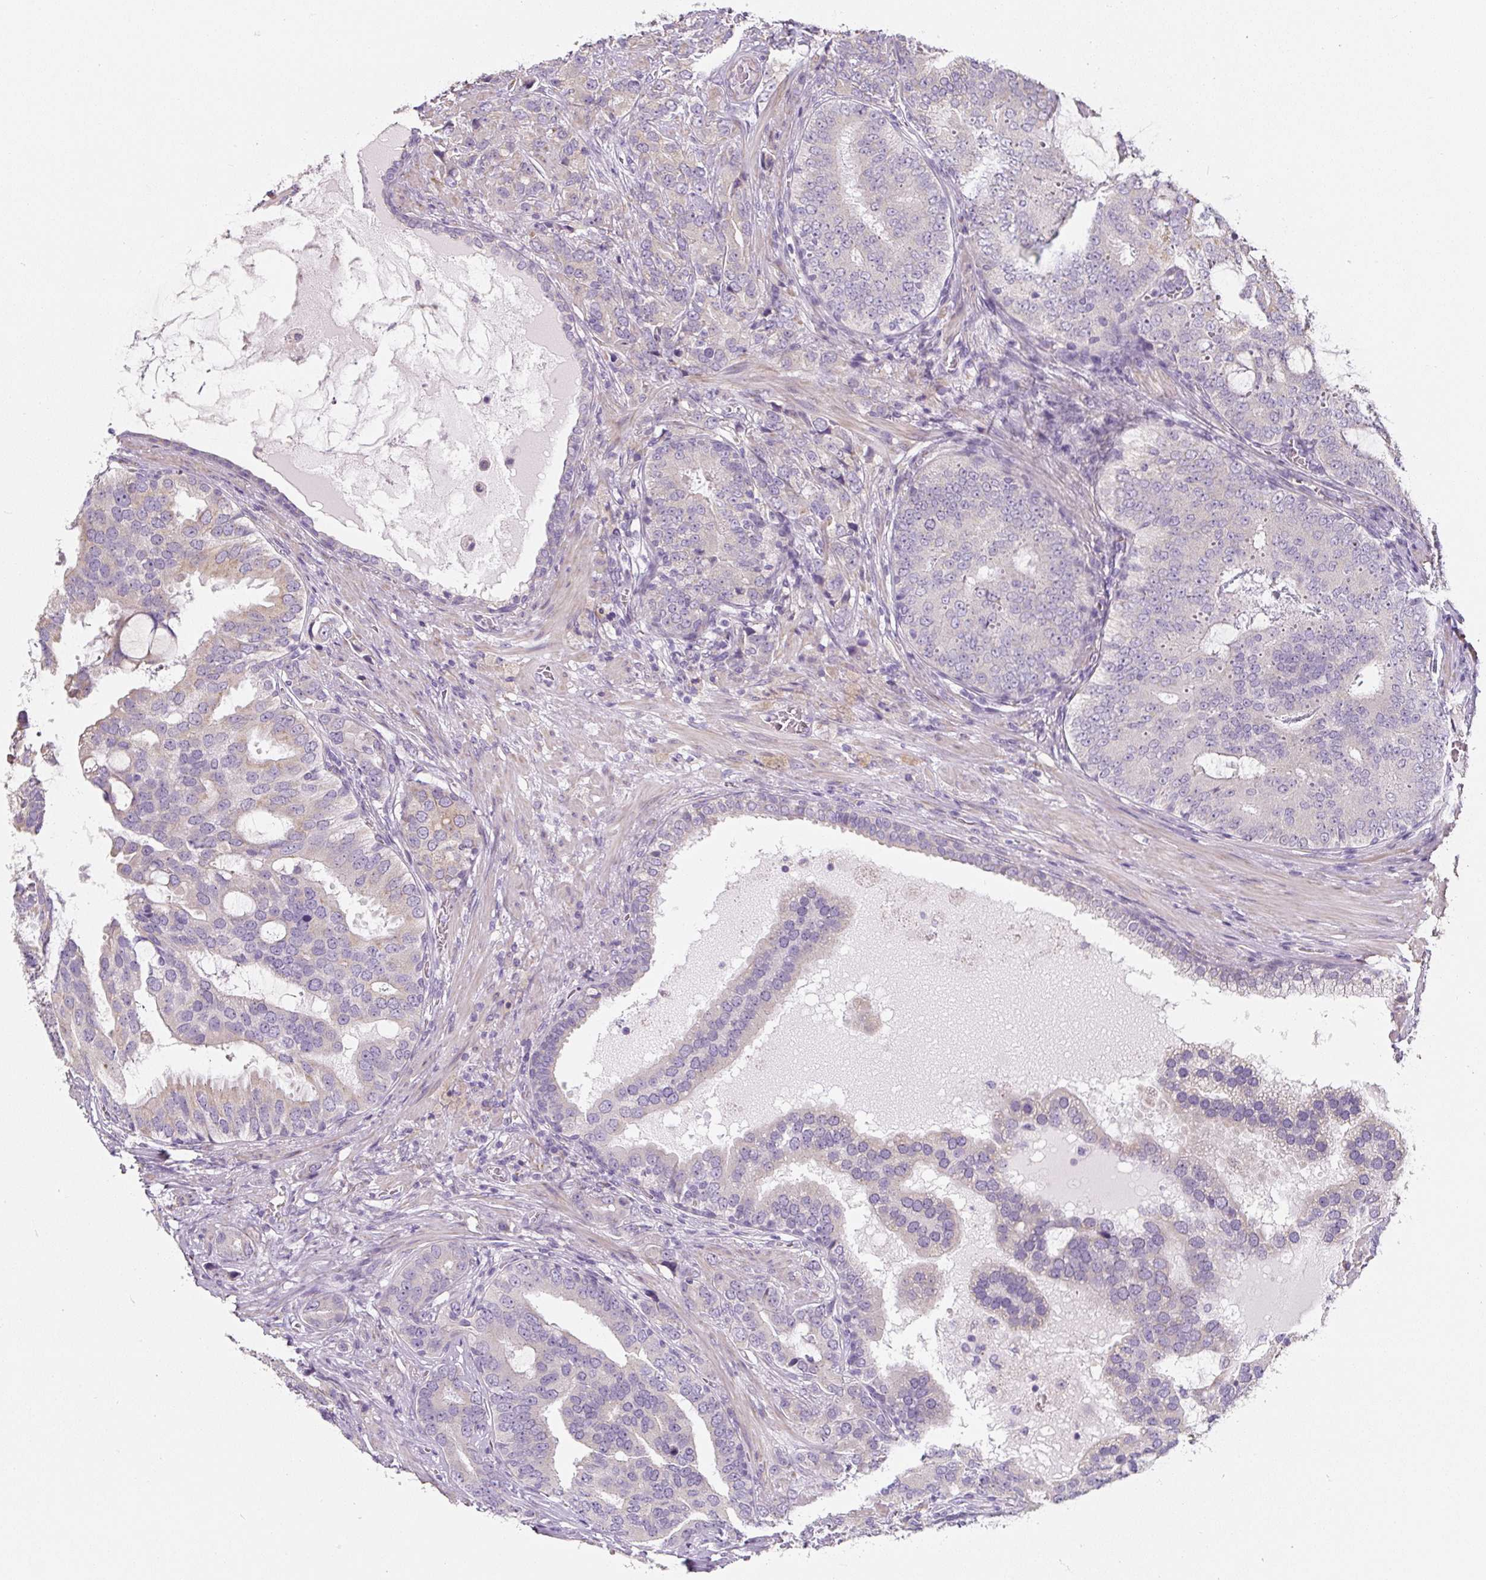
{"staining": {"intensity": "weak", "quantity": "<25%", "location": "cytoplasmic/membranous"}, "tissue": "prostate cancer", "cell_type": "Tumor cells", "image_type": "cancer", "snomed": [{"axis": "morphology", "description": "Adenocarcinoma, High grade"}, {"axis": "topography", "description": "Prostate"}], "caption": "An immunohistochemistry image of high-grade adenocarcinoma (prostate) is shown. There is no staining in tumor cells of high-grade adenocarcinoma (prostate).", "gene": "PWWP3B", "patient": {"sex": "male", "age": 55}}